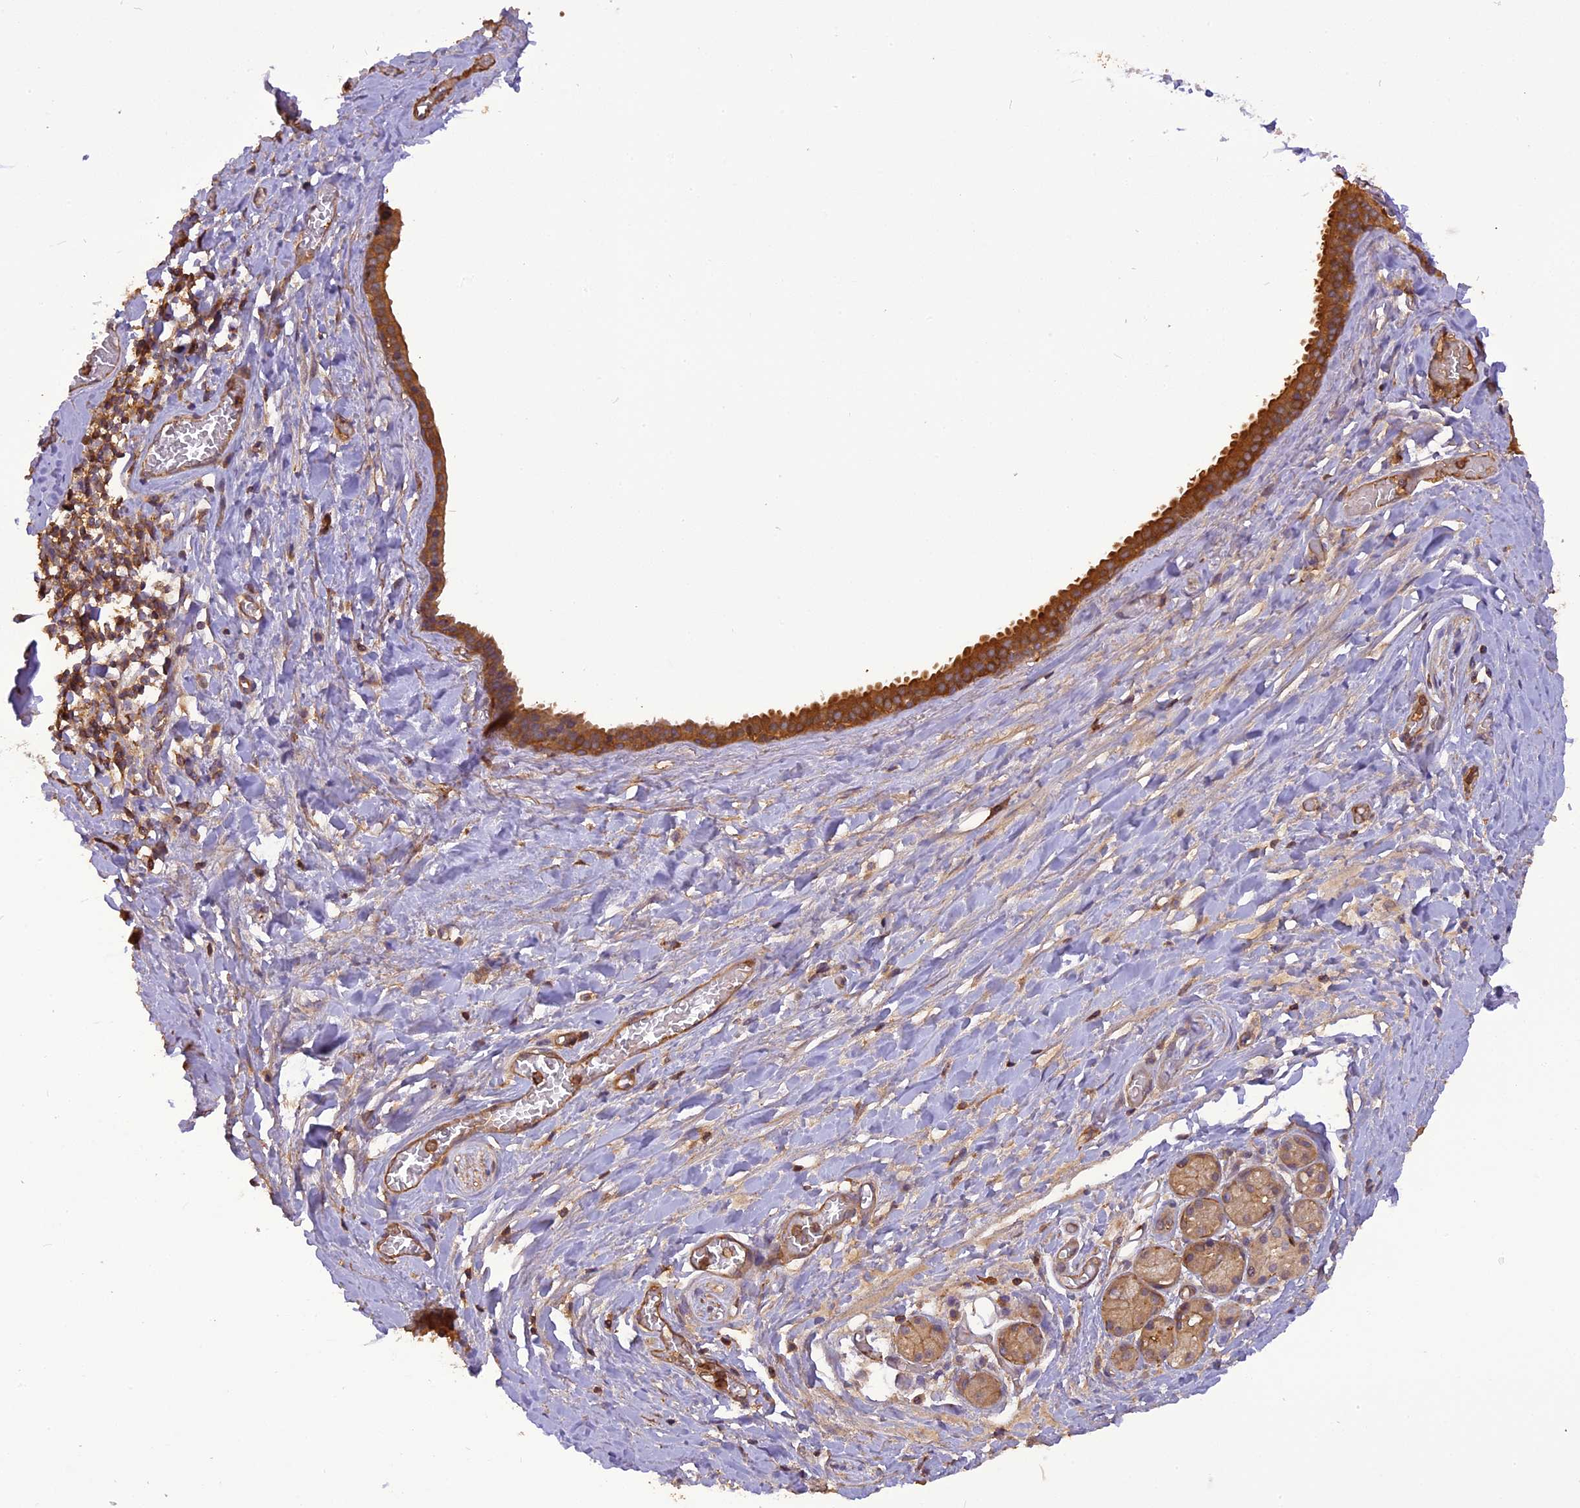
{"staining": {"intensity": "negative", "quantity": "none", "location": "none"}, "tissue": "adipose tissue", "cell_type": "Adipocytes", "image_type": "normal", "snomed": [{"axis": "morphology", "description": "Normal tissue, NOS"}, {"axis": "topography", "description": "Salivary gland"}, {"axis": "topography", "description": "Peripheral nerve tissue"}], "caption": "Immunohistochemistry (IHC) photomicrograph of unremarkable adipose tissue: adipose tissue stained with DAB reveals no significant protein positivity in adipocytes. Nuclei are stained in blue.", "gene": "STOML1", "patient": {"sex": "male", "age": 62}}